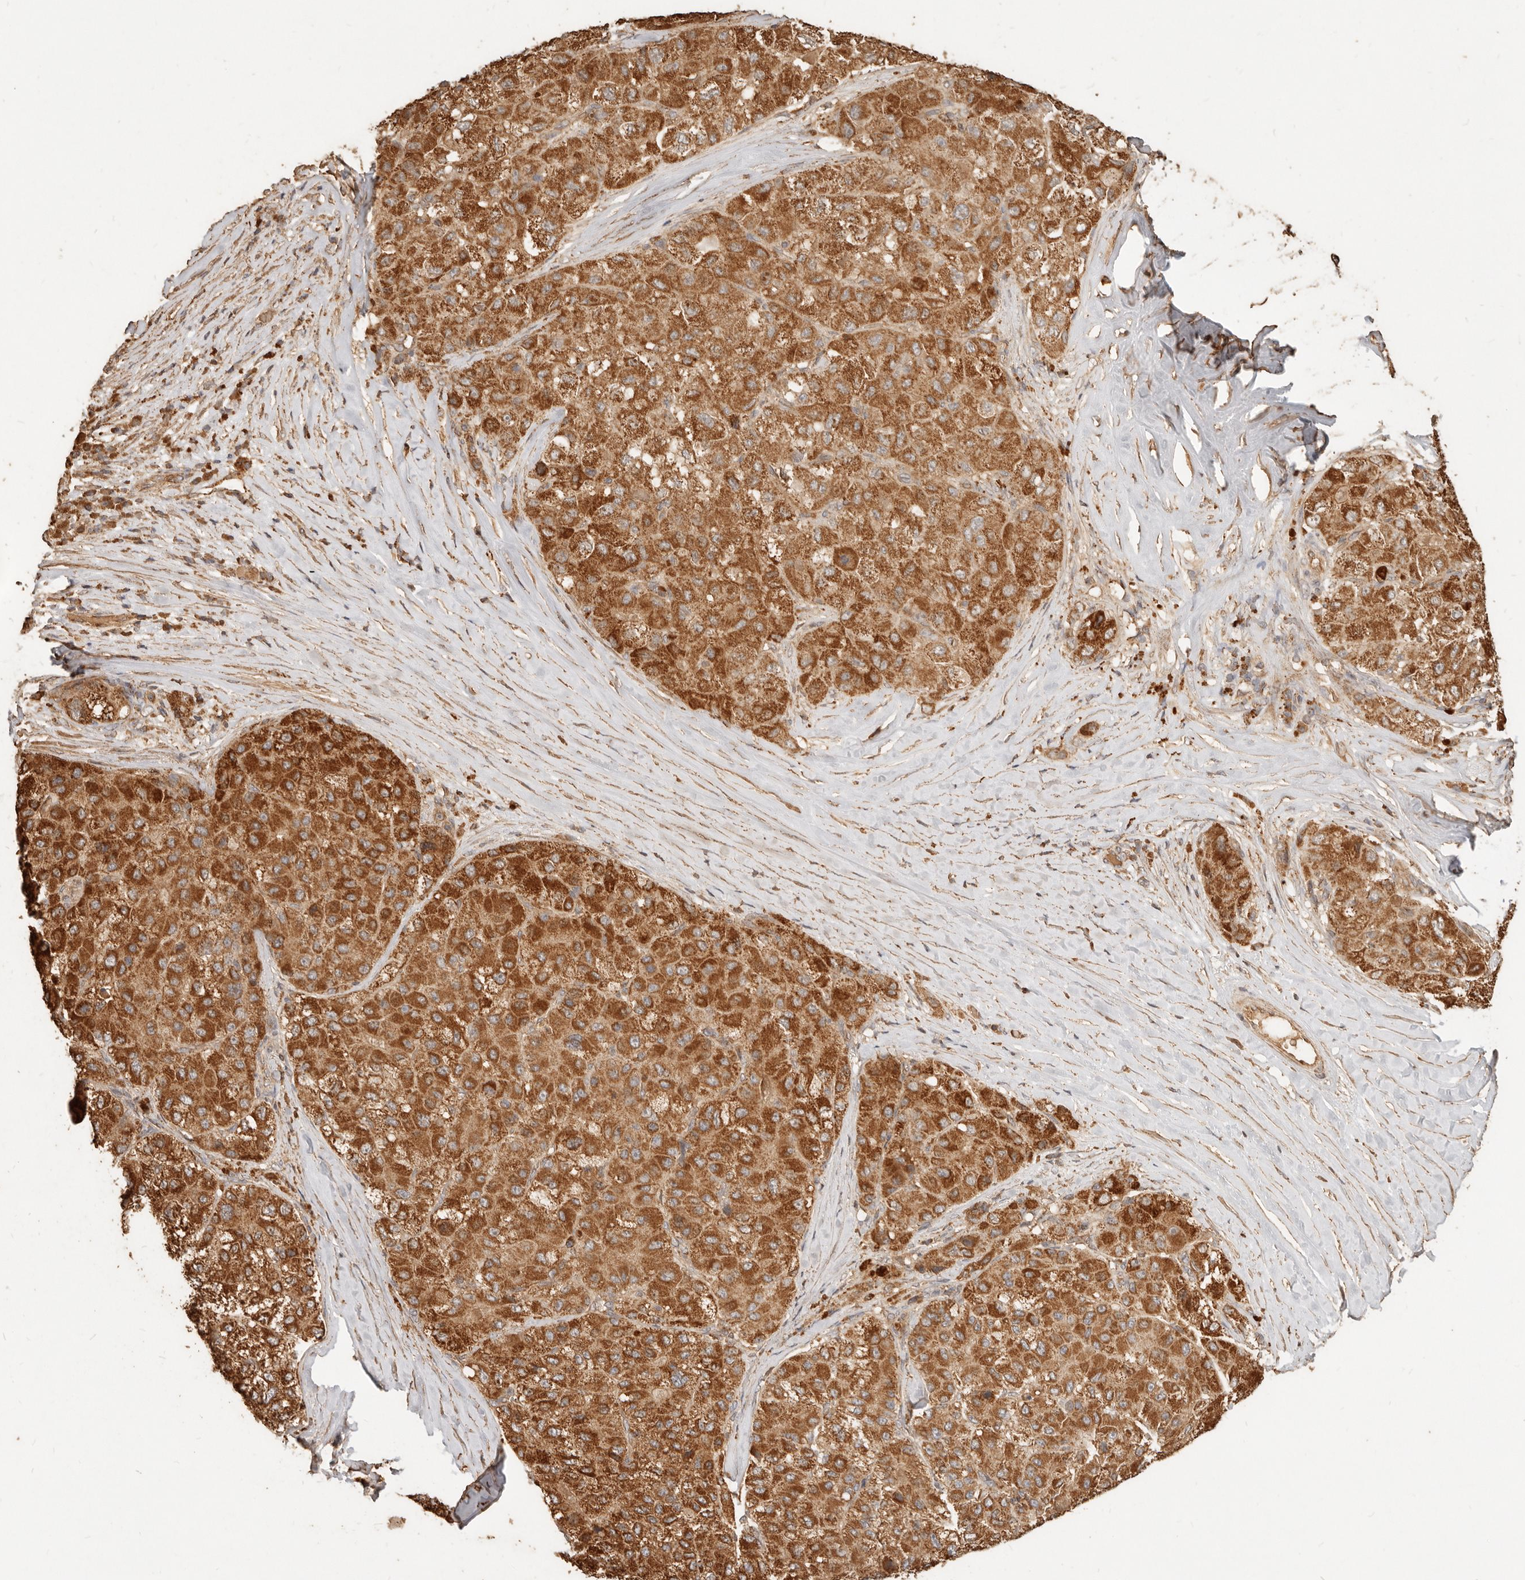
{"staining": {"intensity": "strong", "quantity": ">75%", "location": "cytoplasmic/membranous"}, "tissue": "liver cancer", "cell_type": "Tumor cells", "image_type": "cancer", "snomed": [{"axis": "morphology", "description": "Carcinoma, Hepatocellular, NOS"}, {"axis": "topography", "description": "Liver"}], "caption": "Brown immunohistochemical staining in human liver cancer (hepatocellular carcinoma) exhibits strong cytoplasmic/membranous expression in about >75% of tumor cells. Using DAB (3,3'-diaminobenzidine) (brown) and hematoxylin (blue) stains, captured at high magnification using brightfield microscopy.", "gene": "FAM180B", "patient": {"sex": "male", "age": 80}}